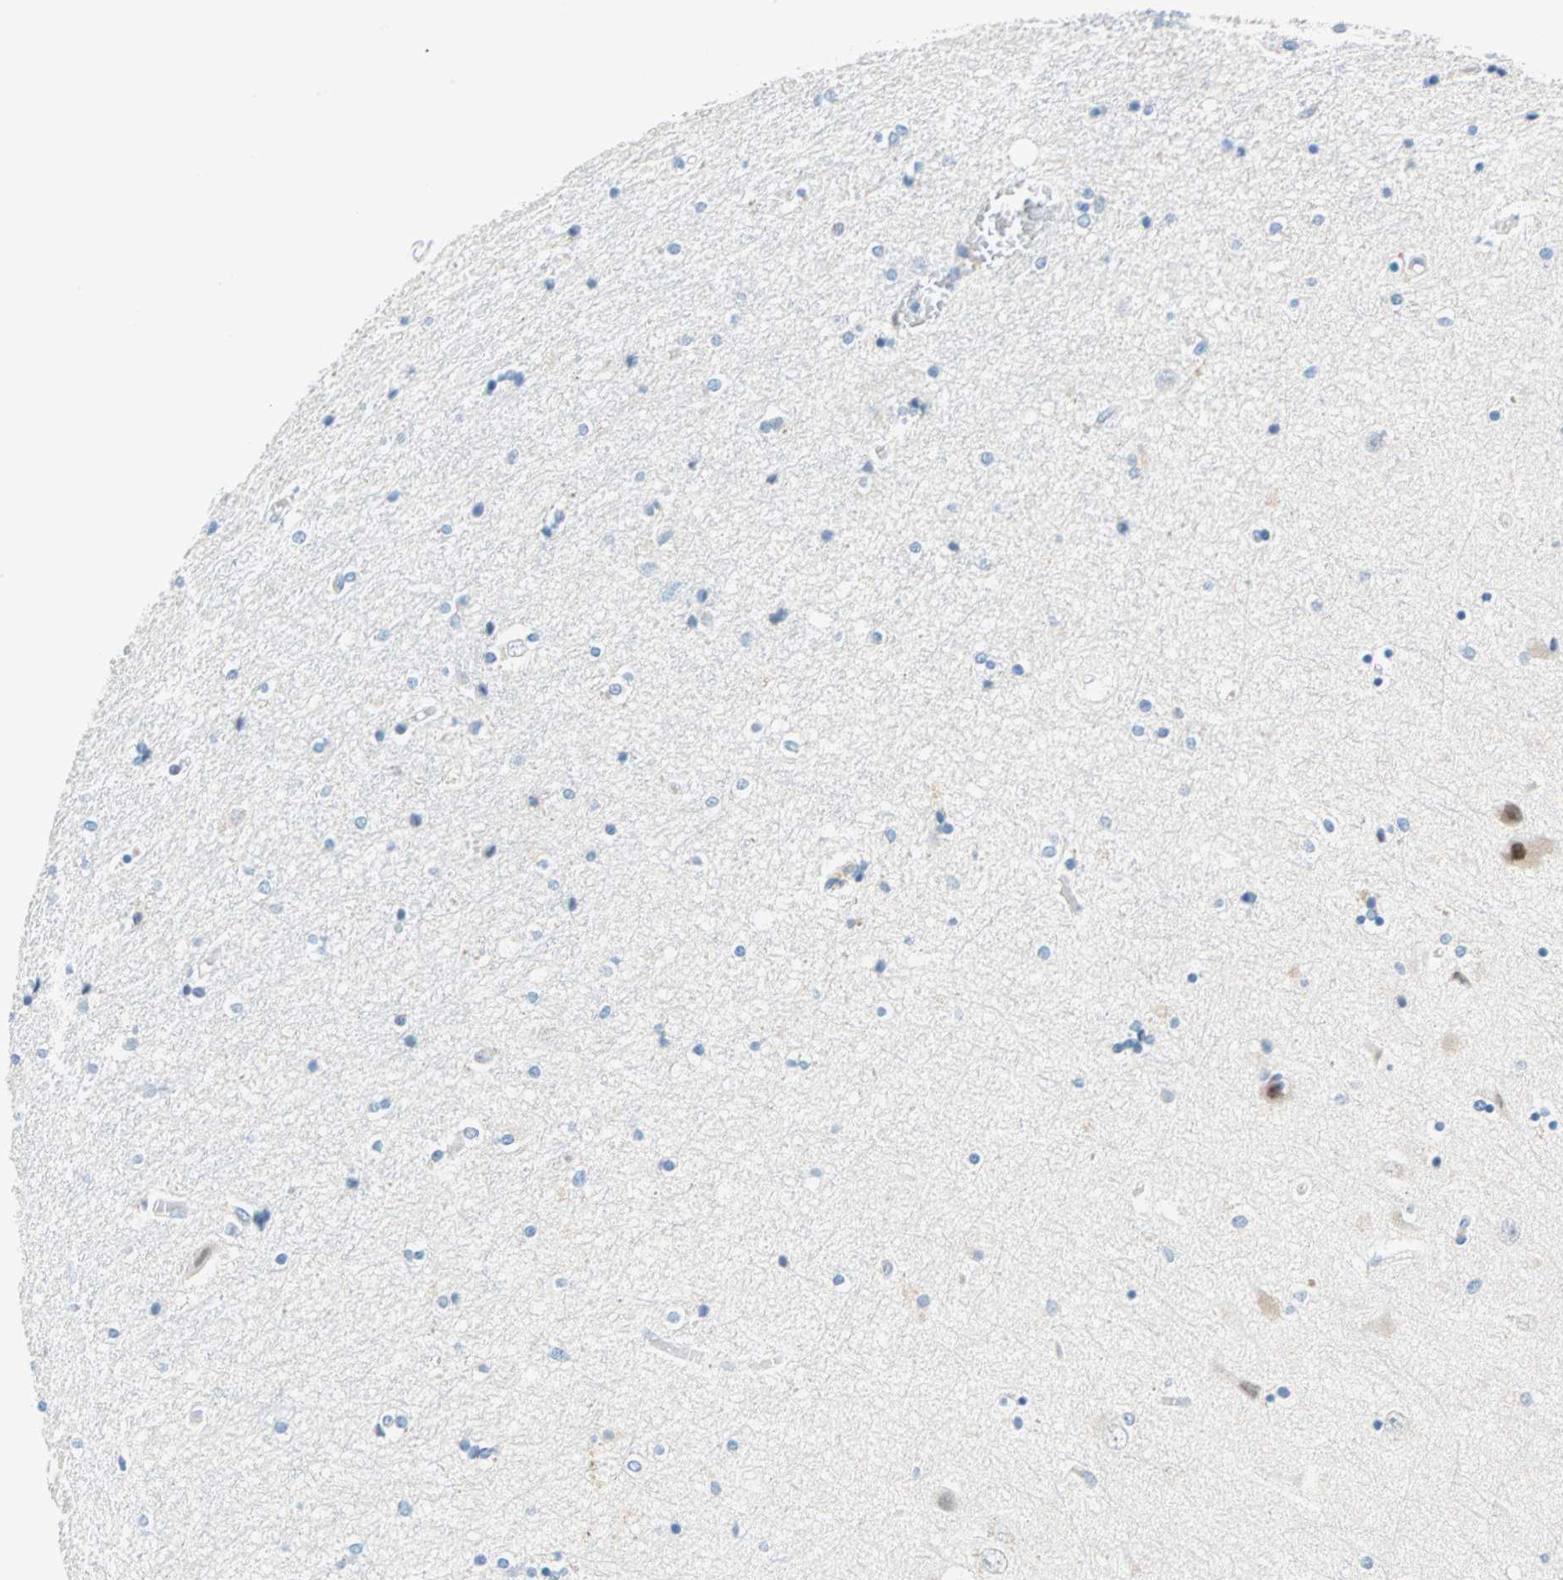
{"staining": {"intensity": "negative", "quantity": "none", "location": "none"}, "tissue": "hippocampus", "cell_type": "Glial cells", "image_type": "normal", "snomed": [{"axis": "morphology", "description": "Normal tissue, NOS"}, {"axis": "topography", "description": "Hippocampus"}], "caption": "Photomicrograph shows no protein staining in glial cells of unremarkable hippocampus. (Immunohistochemistry (ihc), brightfield microscopy, high magnification).", "gene": "TMEM163", "patient": {"sex": "female", "age": 54}}